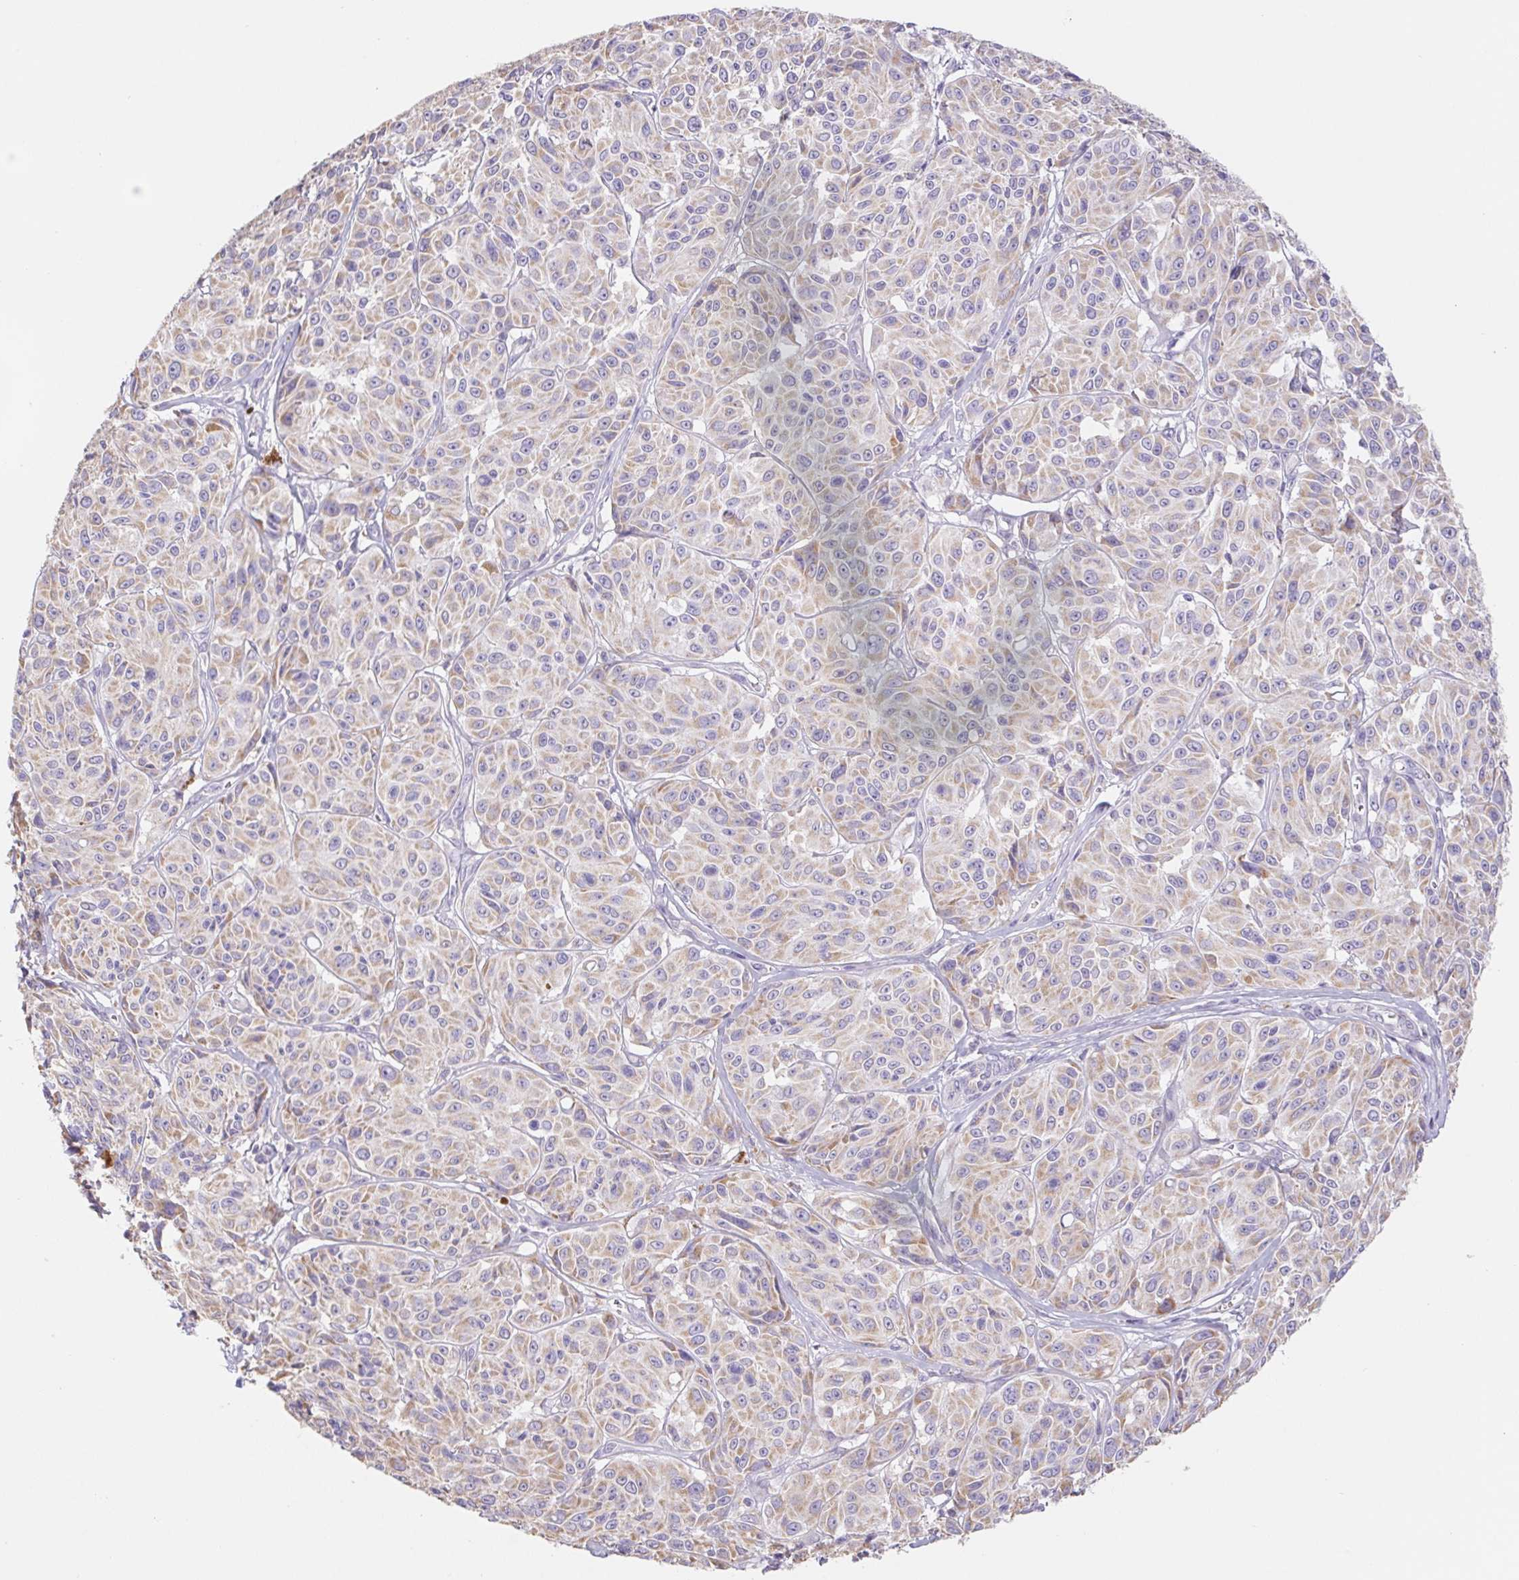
{"staining": {"intensity": "weak", "quantity": ">75%", "location": "cytoplasmic/membranous"}, "tissue": "melanoma", "cell_type": "Tumor cells", "image_type": "cancer", "snomed": [{"axis": "morphology", "description": "Malignant melanoma, NOS"}, {"axis": "topography", "description": "Skin"}], "caption": "Protein expression analysis of malignant melanoma reveals weak cytoplasmic/membranous expression in approximately >75% of tumor cells.", "gene": "FKBP6", "patient": {"sex": "male", "age": 91}}